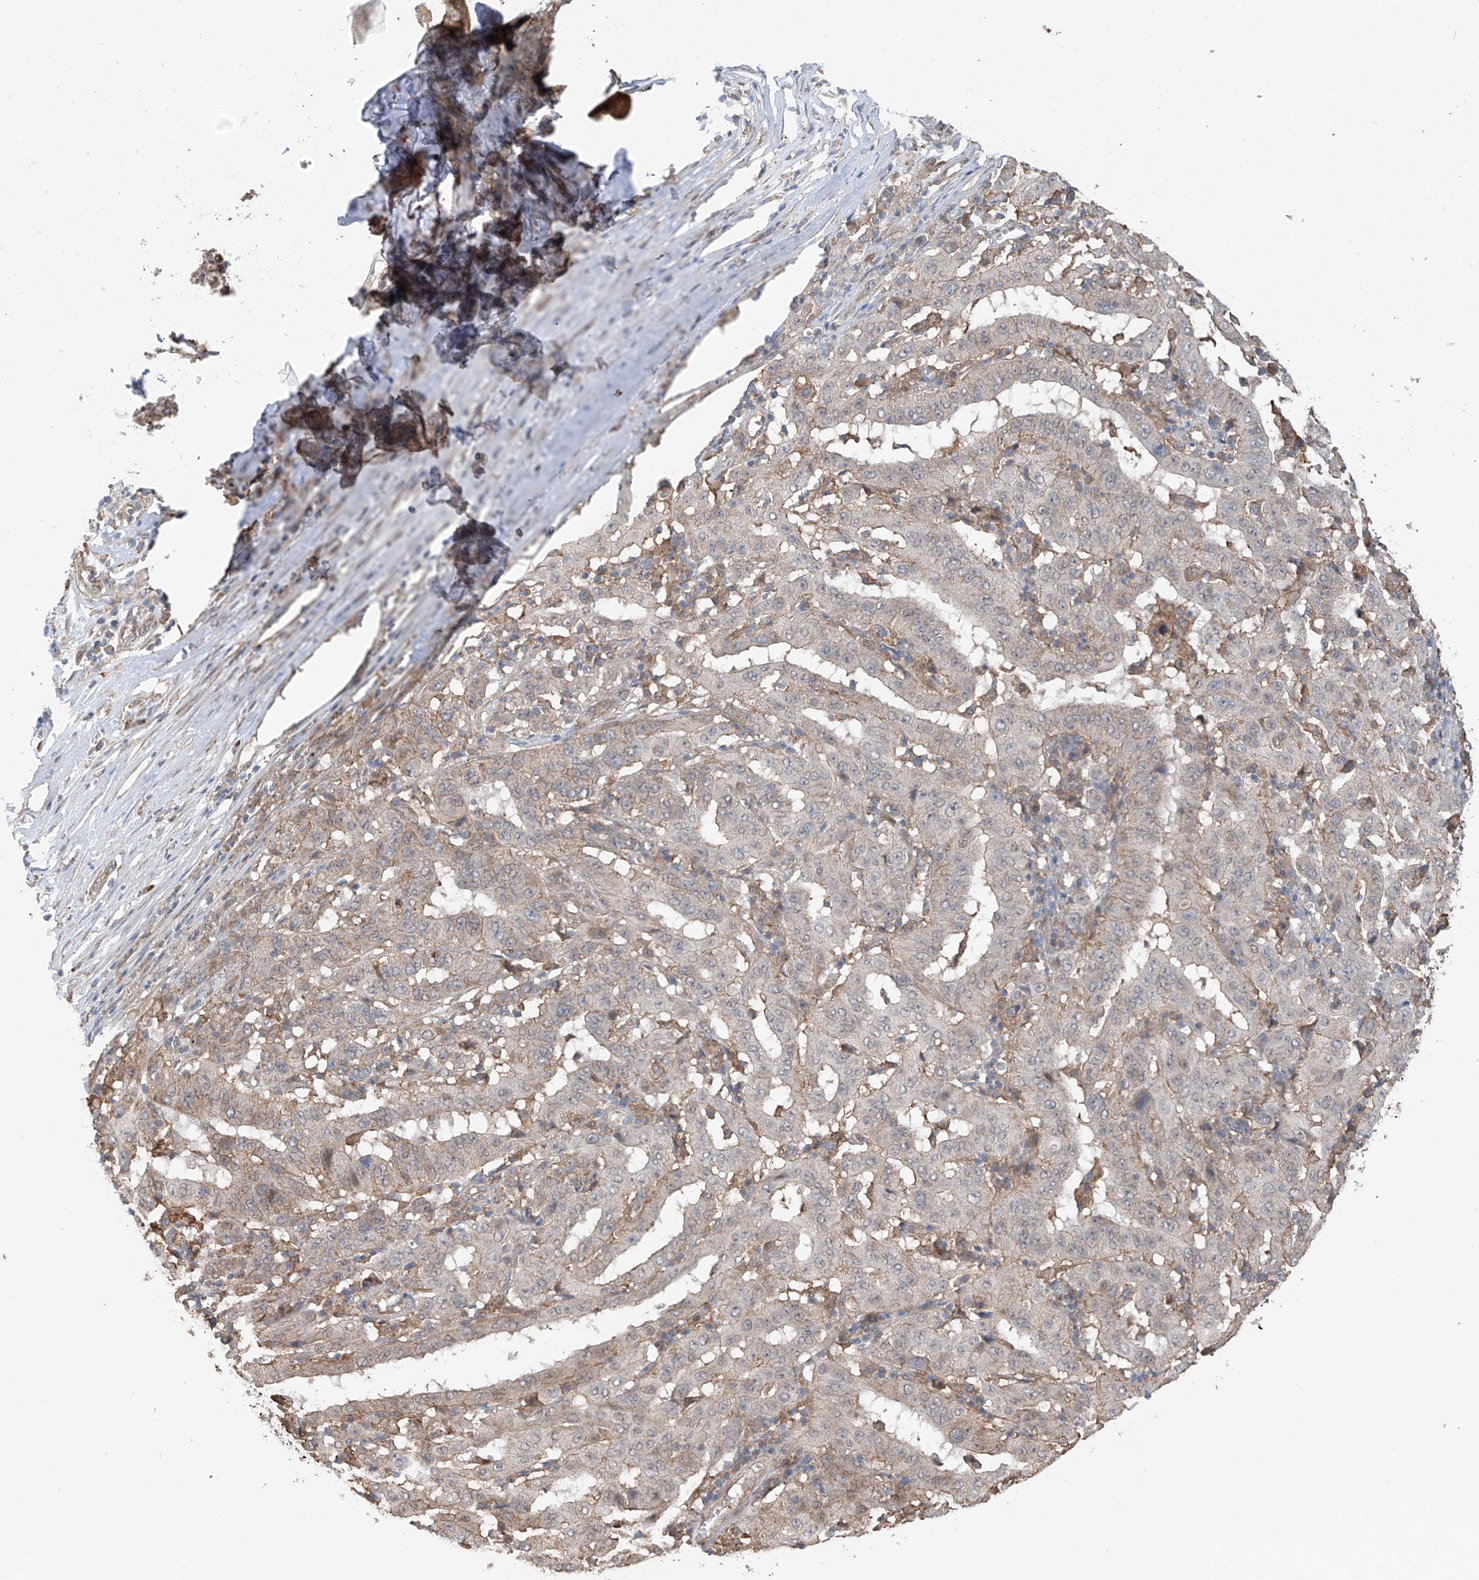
{"staining": {"intensity": "weak", "quantity": "<25%", "location": "cytoplasmic/membranous"}, "tissue": "pancreatic cancer", "cell_type": "Tumor cells", "image_type": "cancer", "snomed": [{"axis": "morphology", "description": "Adenocarcinoma, NOS"}, {"axis": "topography", "description": "Pancreas"}], "caption": "An immunohistochemistry (IHC) photomicrograph of pancreatic adenocarcinoma is shown. There is no staining in tumor cells of pancreatic adenocarcinoma.", "gene": "ZNF189", "patient": {"sex": "male", "age": 63}}